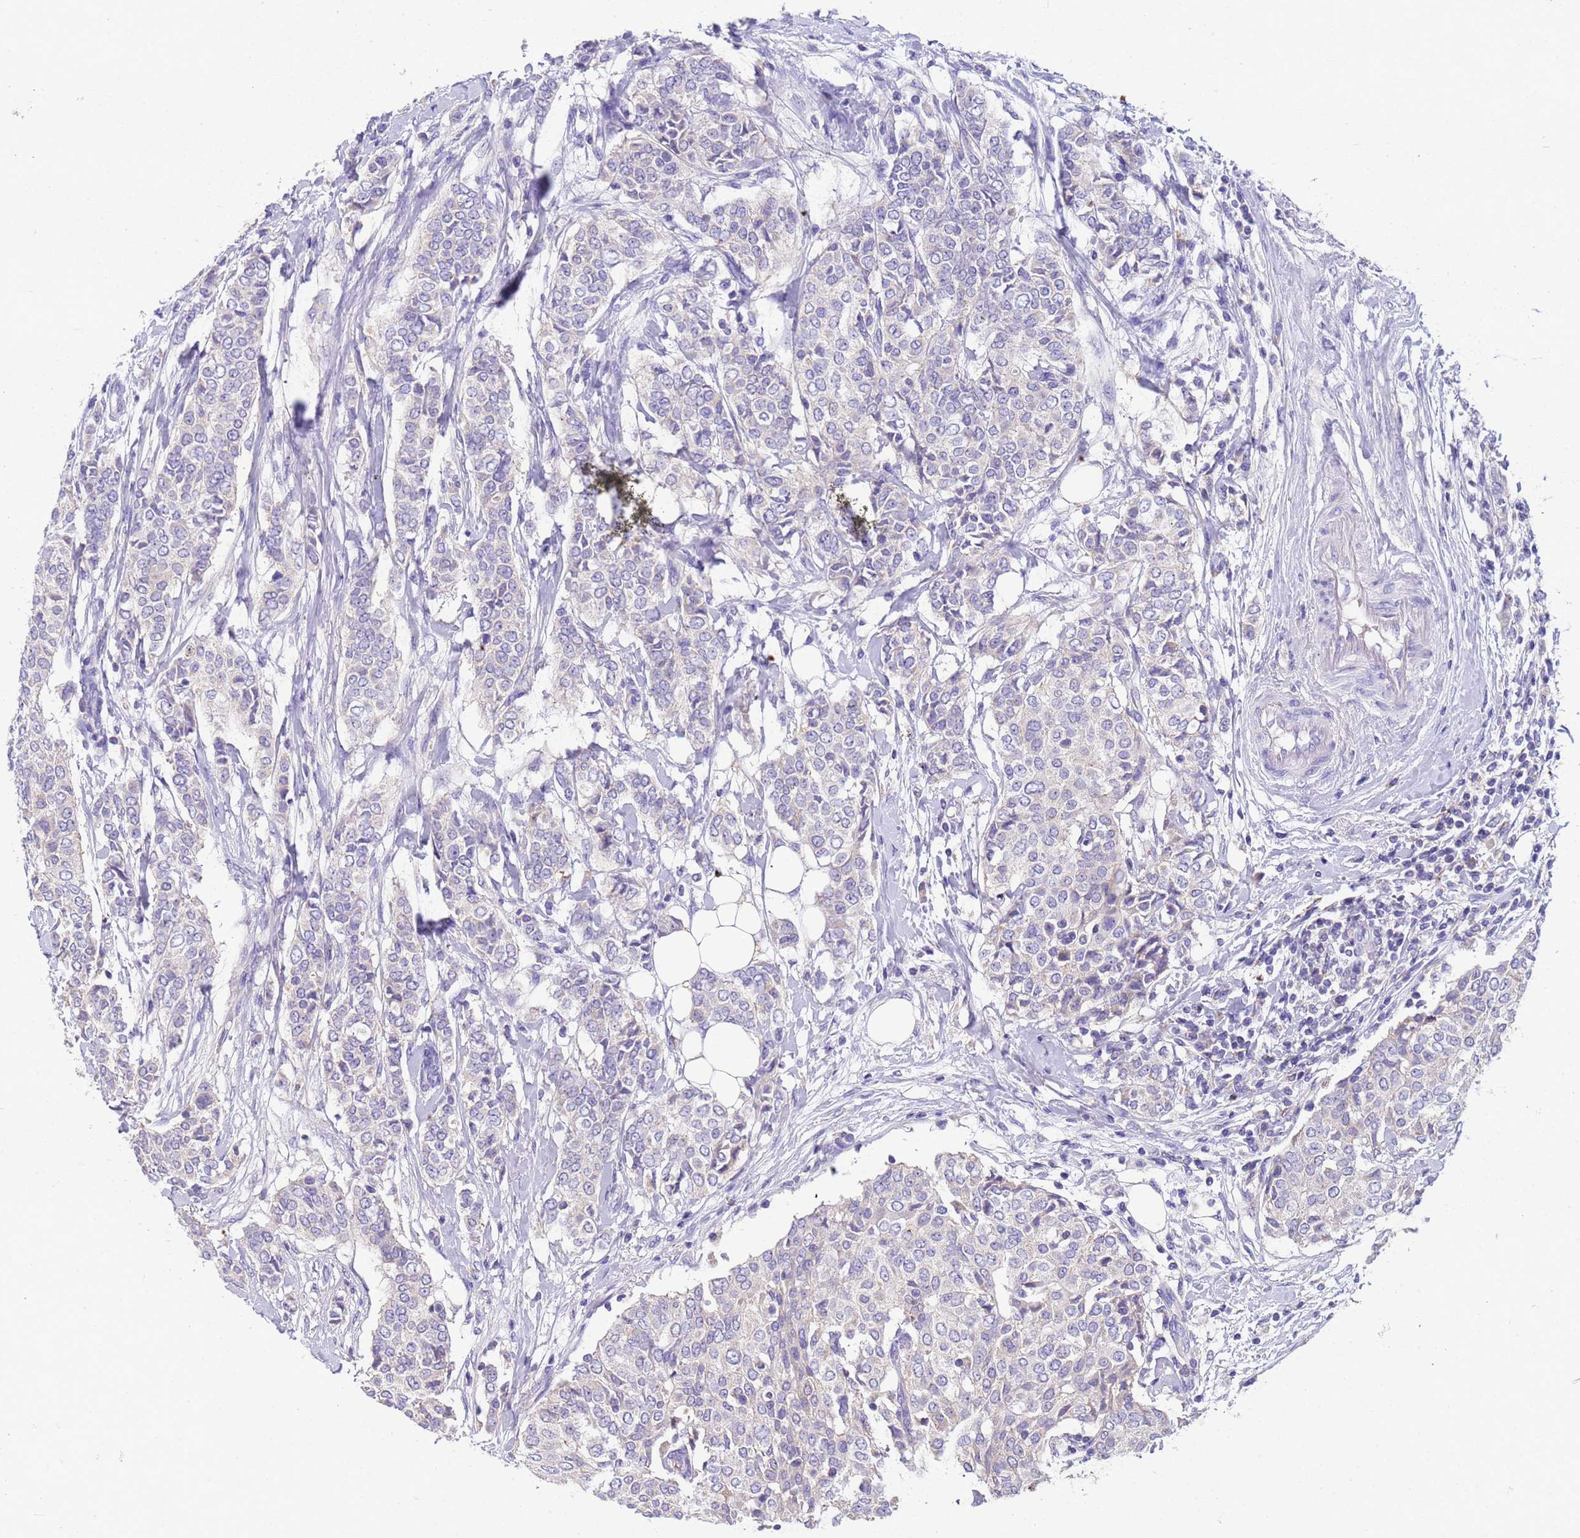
{"staining": {"intensity": "negative", "quantity": "none", "location": "none"}, "tissue": "breast cancer", "cell_type": "Tumor cells", "image_type": "cancer", "snomed": [{"axis": "morphology", "description": "Lobular carcinoma"}, {"axis": "topography", "description": "Breast"}], "caption": "Protein analysis of breast cancer reveals no significant expression in tumor cells.", "gene": "SLC24A3", "patient": {"sex": "female", "age": 51}}